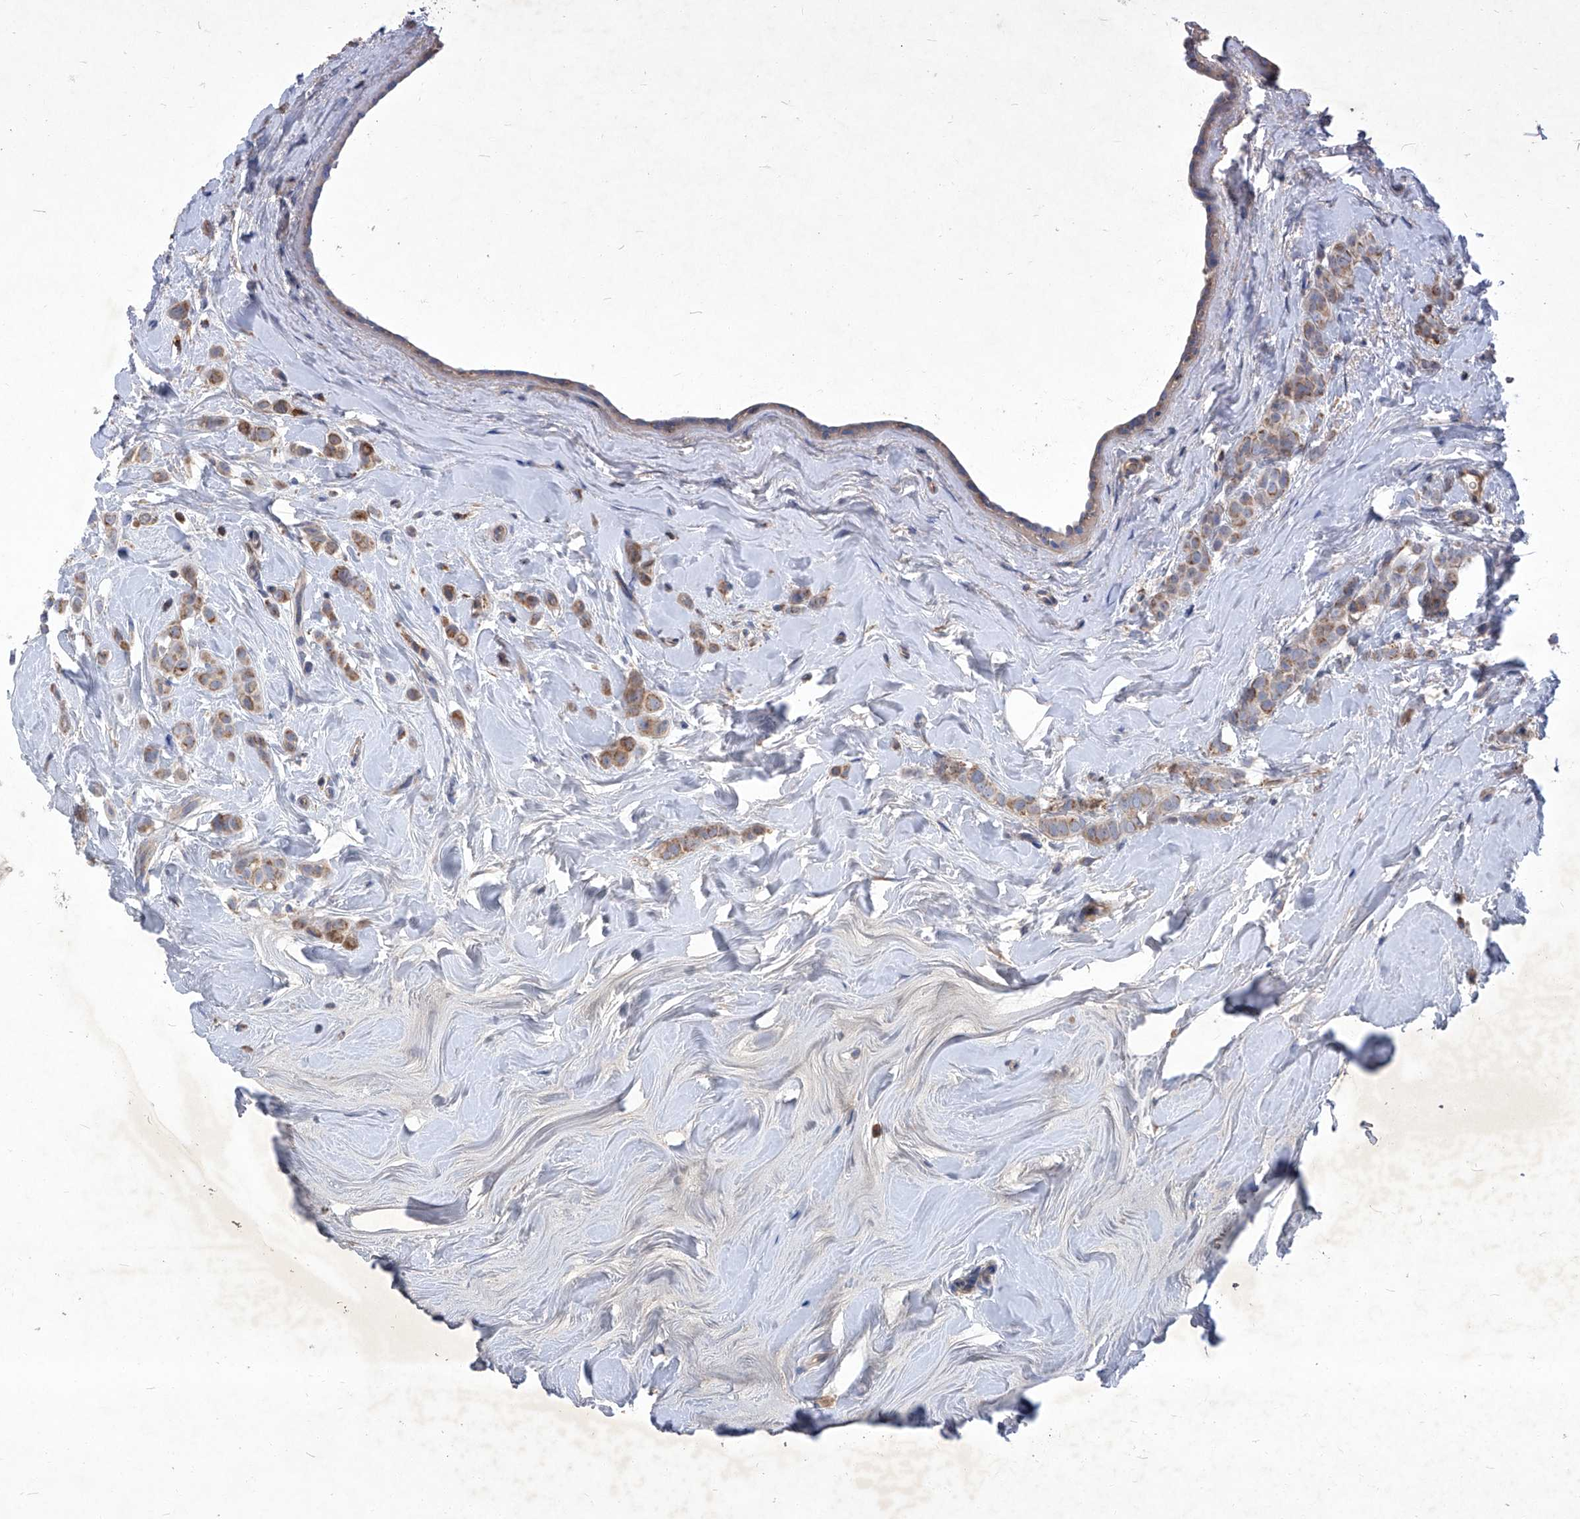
{"staining": {"intensity": "moderate", "quantity": "25%-75%", "location": "cytoplasmic/membranous"}, "tissue": "breast cancer", "cell_type": "Tumor cells", "image_type": "cancer", "snomed": [{"axis": "morphology", "description": "Lobular carcinoma"}, {"axis": "topography", "description": "Breast"}], "caption": "IHC (DAB (3,3'-diaminobenzidine)) staining of human breast cancer exhibits moderate cytoplasmic/membranous protein positivity in about 25%-75% of tumor cells.", "gene": "EPHA8", "patient": {"sex": "female", "age": 47}}